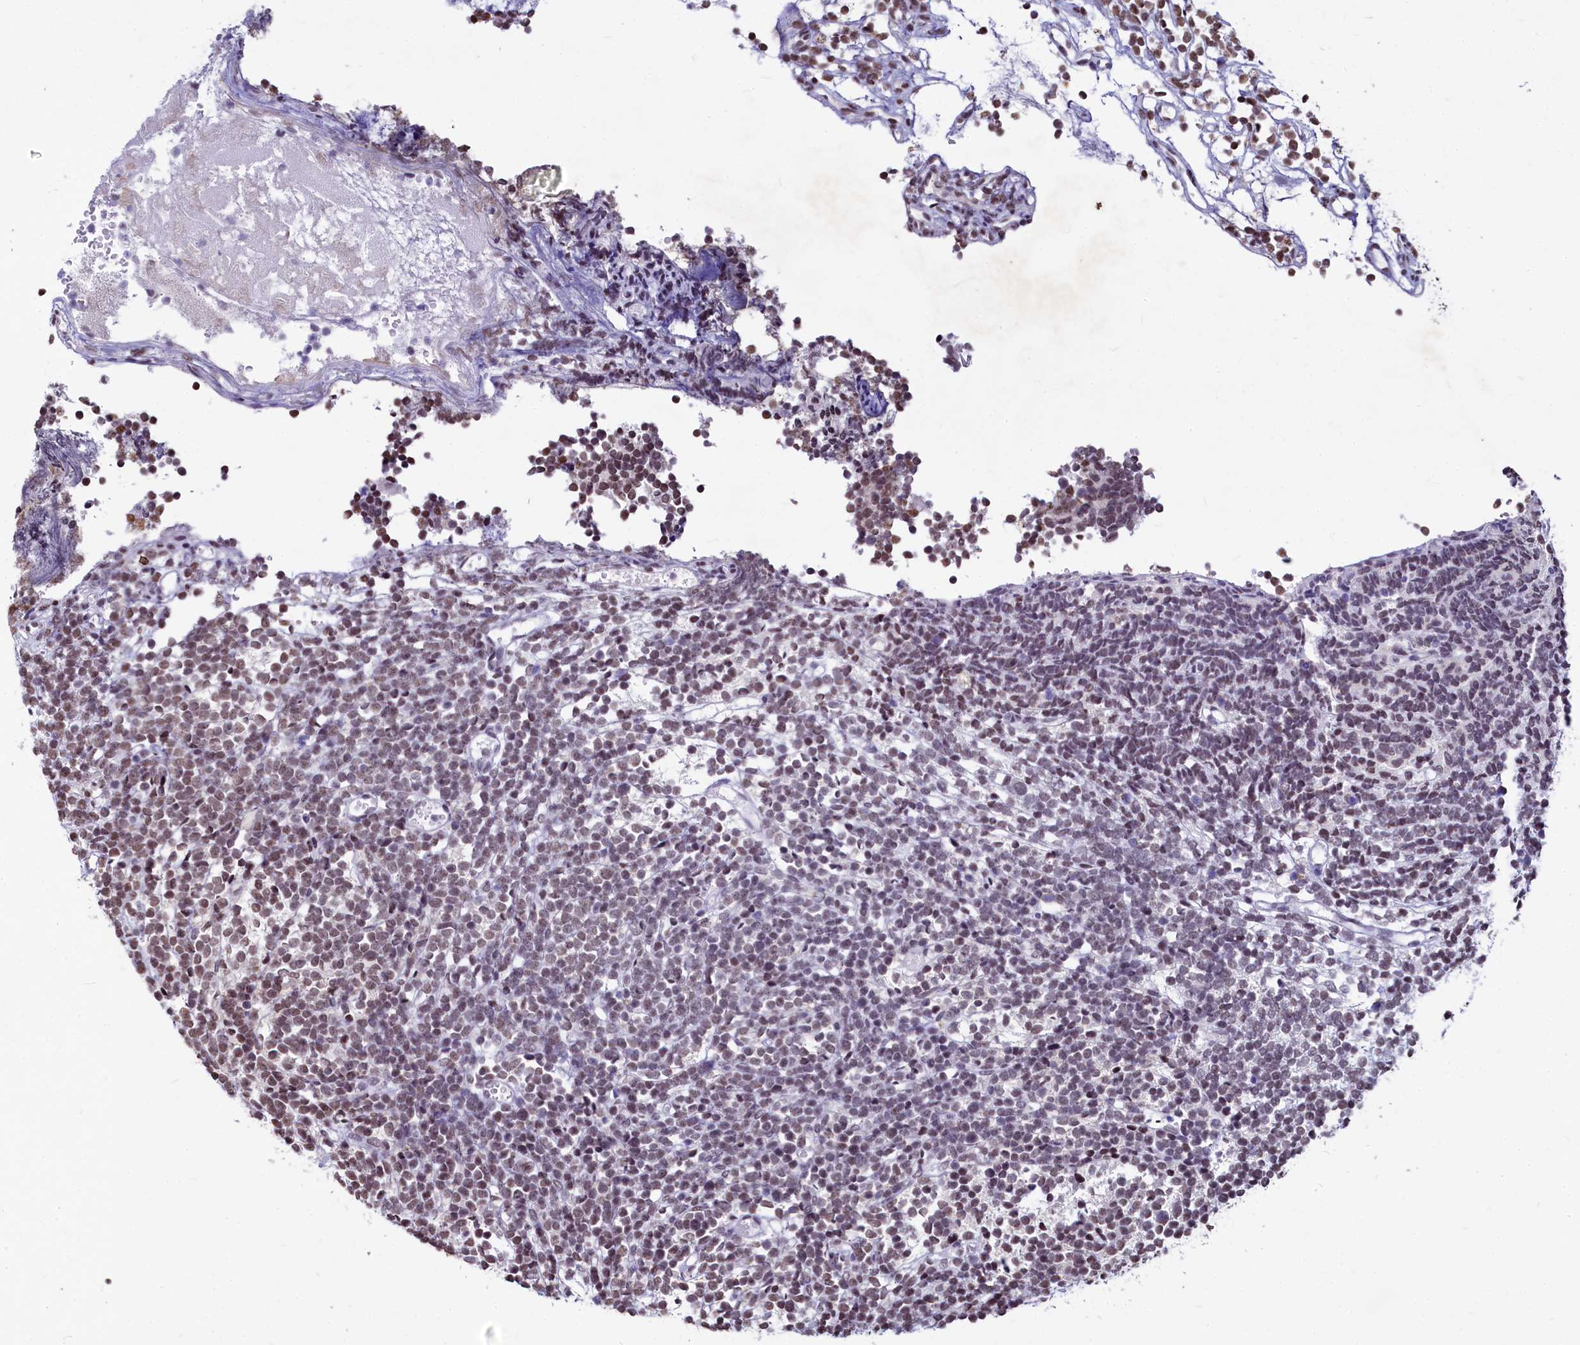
{"staining": {"intensity": "weak", "quantity": "25%-75%", "location": "nuclear"}, "tissue": "glioma", "cell_type": "Tumor cells", "image_type": "cancer", "snomed": [{"axis": "morphology", "description": "Glioma, malignant, Low grade"}, {"axis": "topography", "description": "Brain"}], "caption": "Malignant glioma (low-grade) stained with IHC reveals weak nuclear positivity in approximately 25%-75% of tumor cells.", "gene": "PARPBP", "patient": {"sex": "female", "age": 1}}